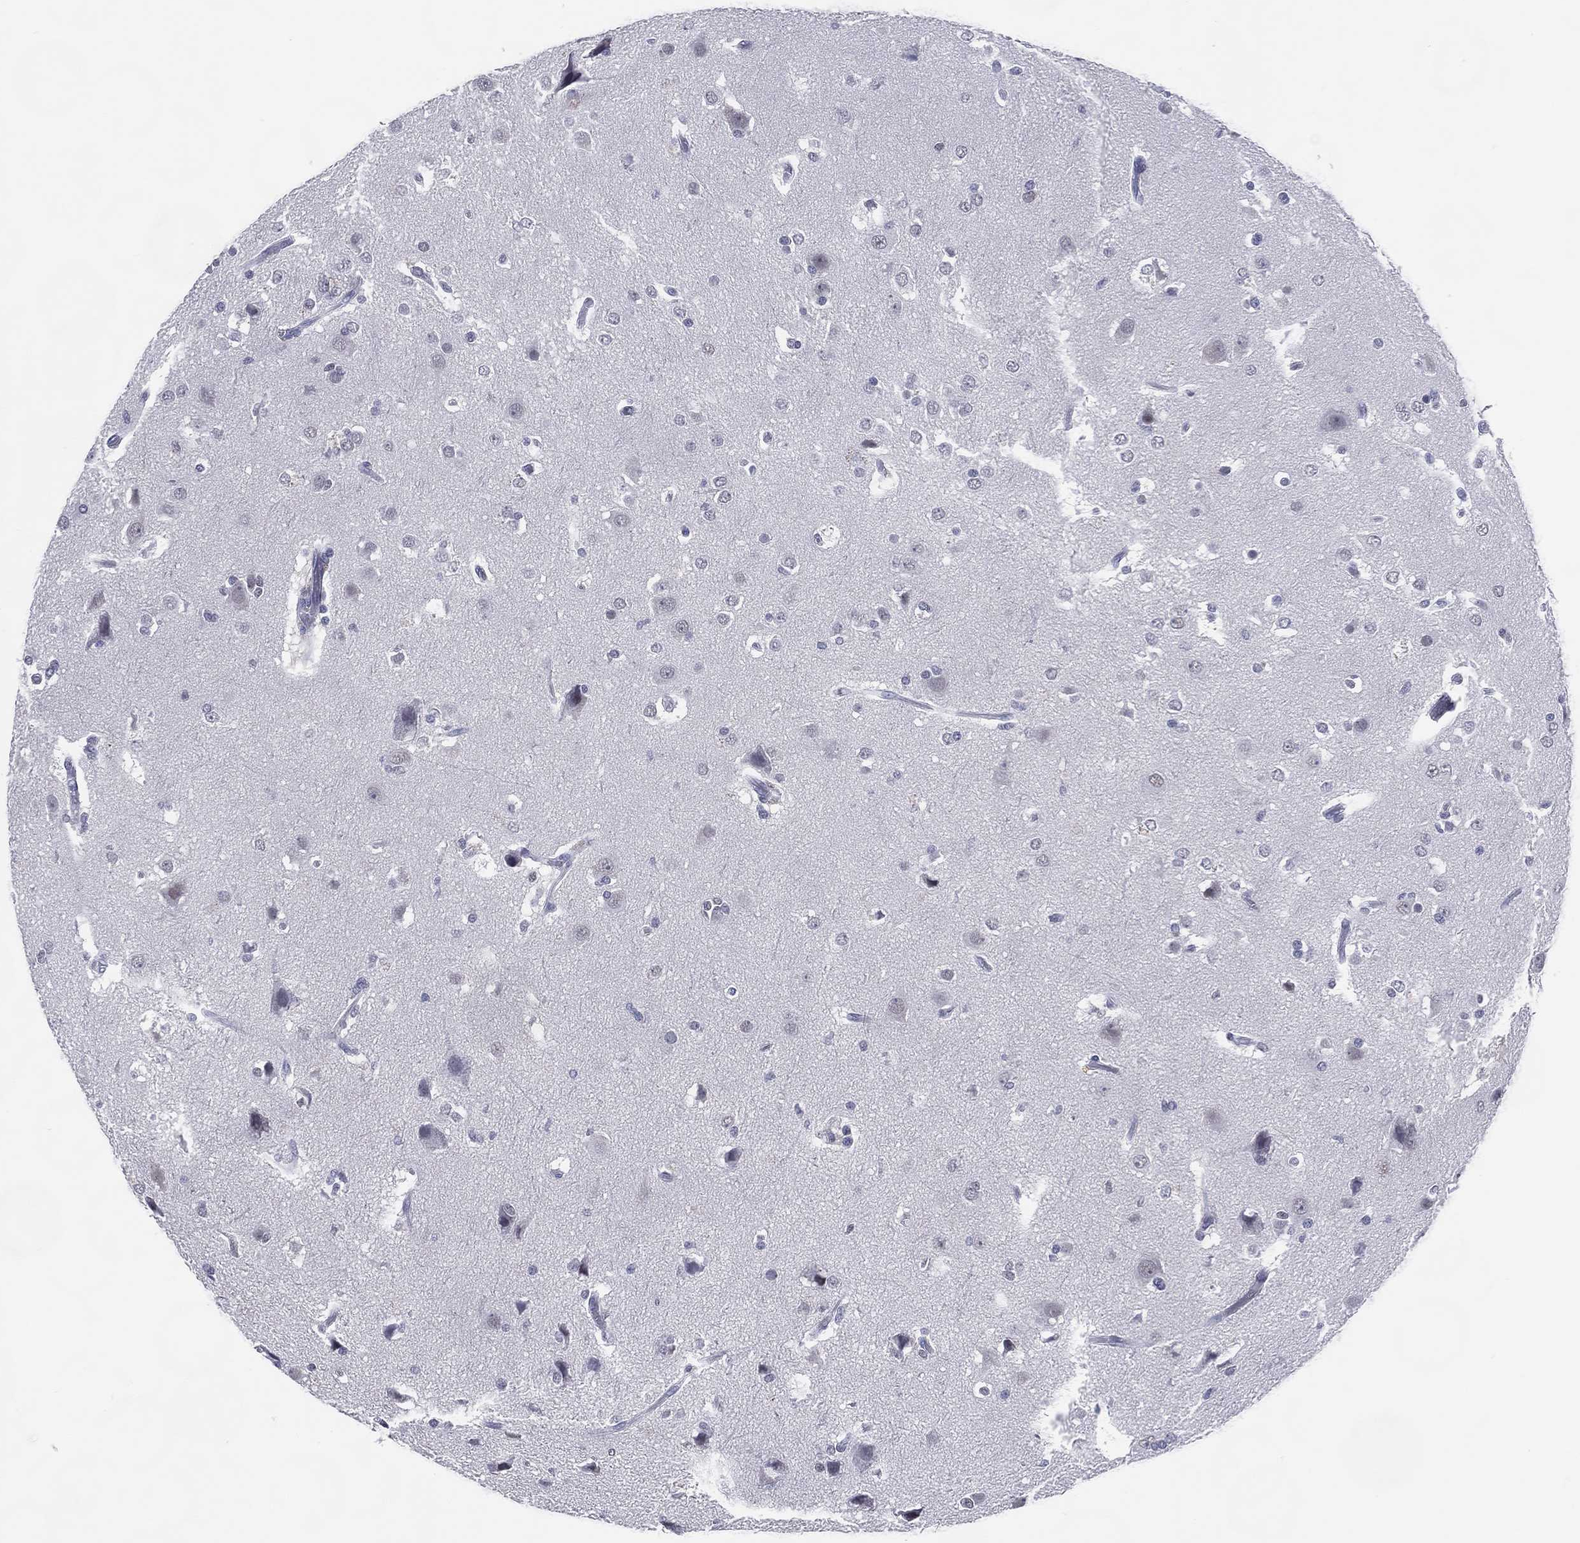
{"staining": {"intensity": "negative", "quantity": "none", "location": "none"}, "tissue": "glioma", "cell_type": "Tumor cells", "image_type": "cancer", "snomed": [{"axis": "morphology", "description": "Glioma, malignant, High grade"}, {"axis": "topography", "description": "Brain"}], "caption": "Tumor cells show no significant positivity in glioma.", "gene": "CFAP58", "patient": {"sex": "female", "age": 63}}